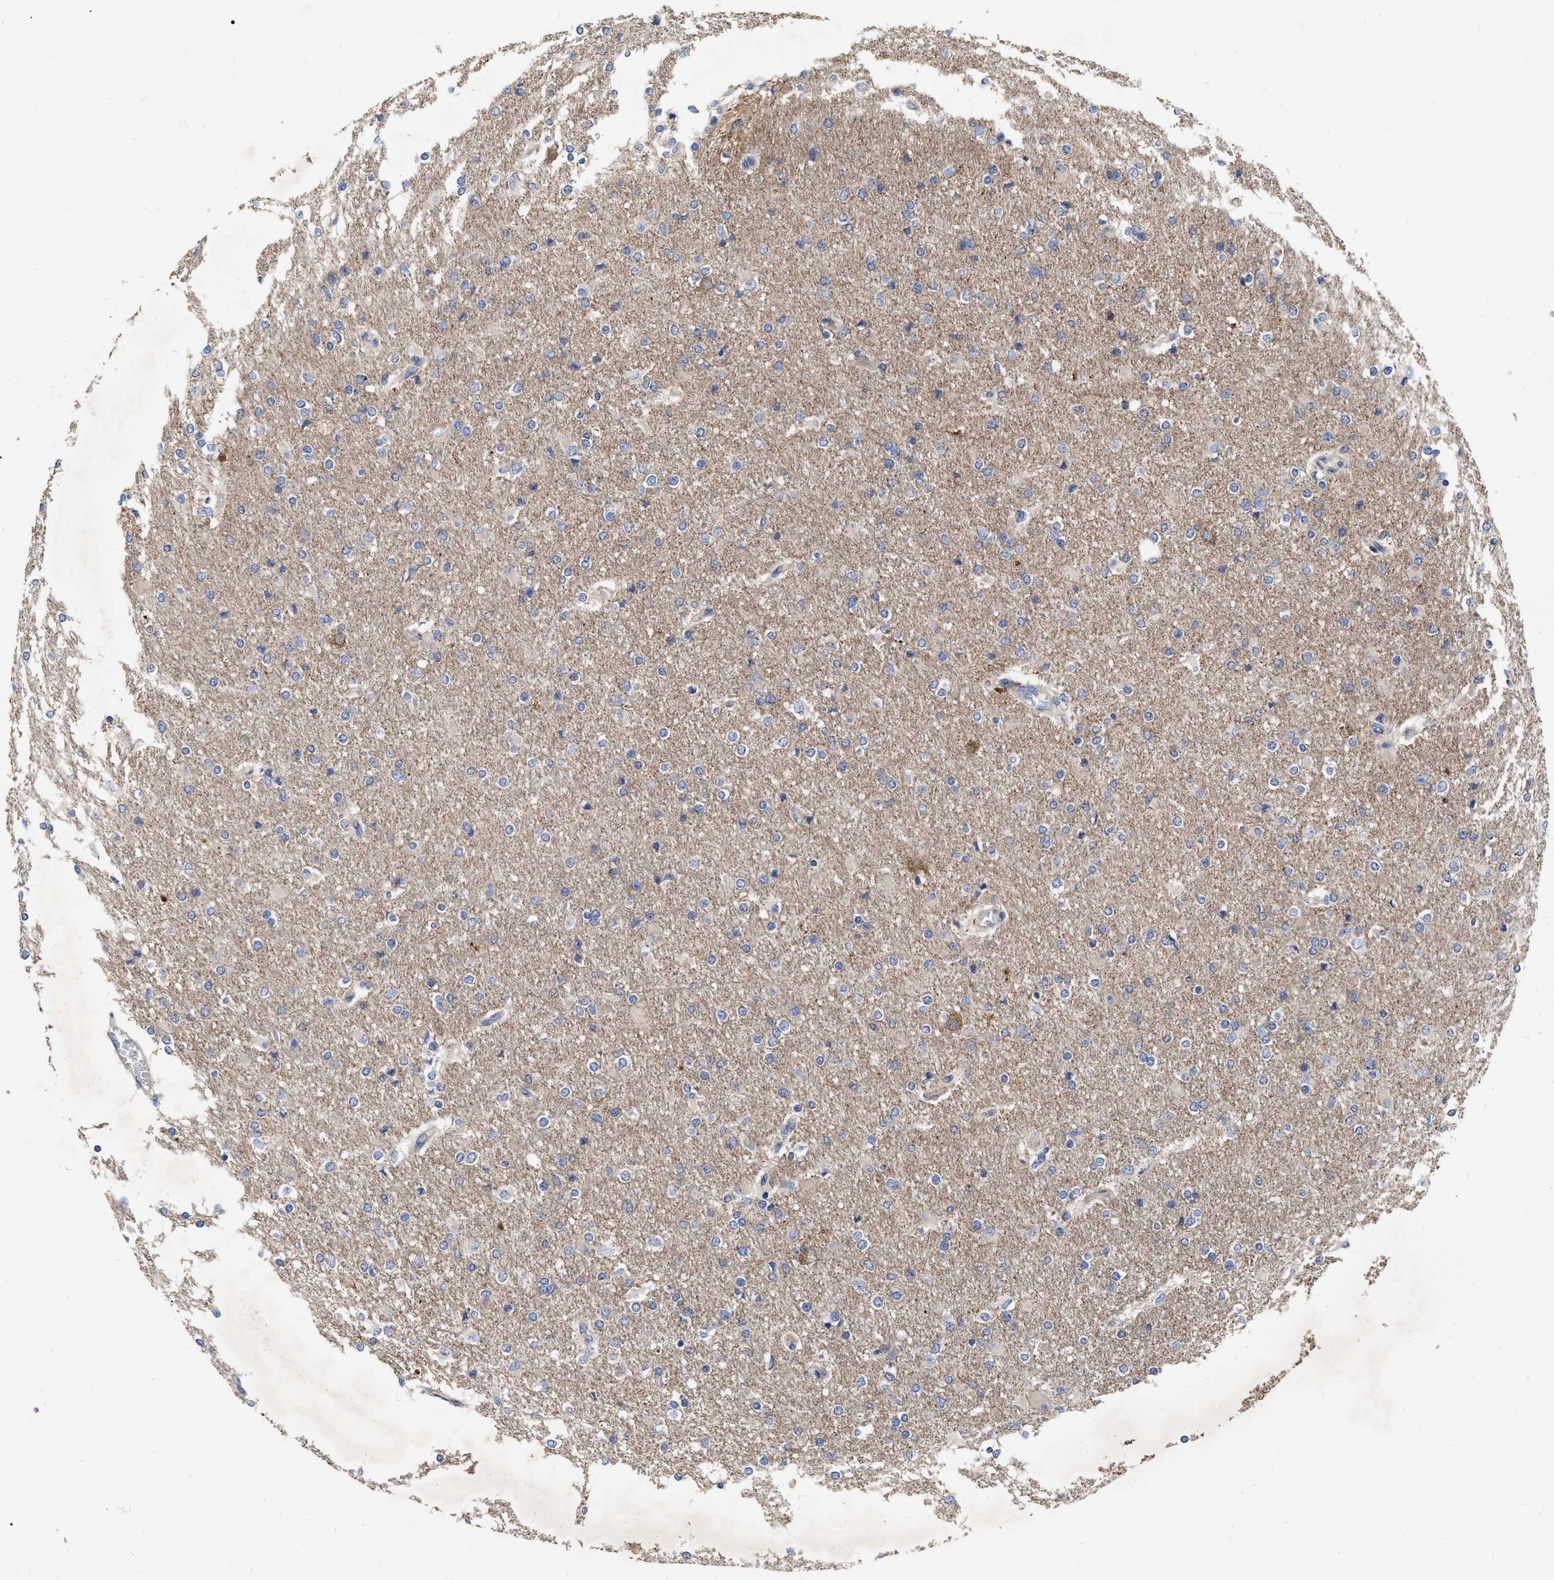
{"staining": {"intensity": "negative", "quantity": "none", "location": "none"}, "tissue": "glioma", "cell_type": "Tumor cells", "image_type": "cancer", "snomed": [{"axis": "morphology", "description": "Glioma, malignant, High grade"}, {"axis": "topography", "description": "Cerebral cortex"}], "caption": "Malignant glioma (high-grade) was stained to show a protein in brown. There is no significant staining in tumor cells. (DAB IHC visualized using brightfield microscopy, high magnification).", "gene": "CDKN2C", "patient": {"sex": "female", "age": 36}}